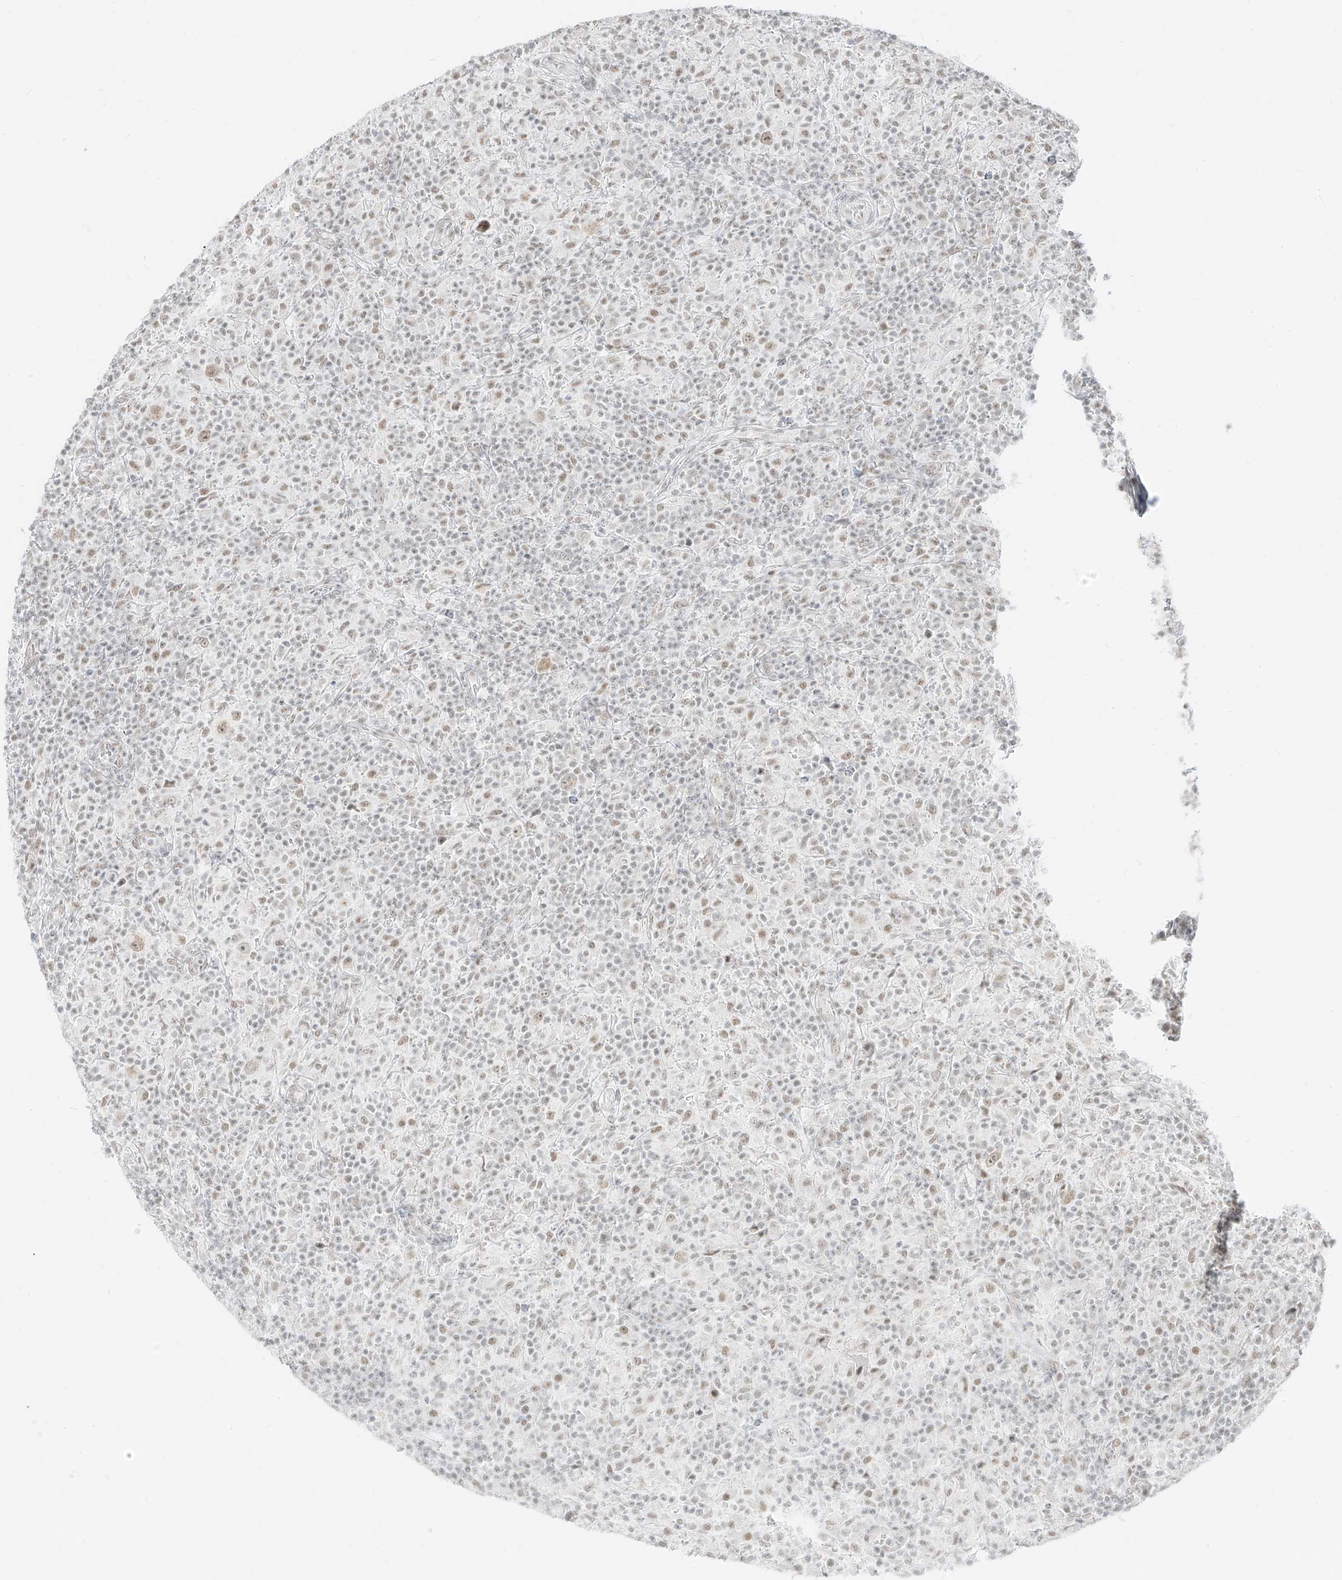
{"staining": {"intensity": "weak", "quantity": ">75%", "location": "nuclear"}, "tissue": "lymphoma", "cell_type": "Tumor cells", "image_type": "cancer", "snomed": [{"axis": "morphology", "description": "Hodgkin's disease, NOS"}, {"axis": "topography", "description": "Lymph node"}], "caption": "There is low levels of weak nuclear staining in tumor cells of lymphoma, as demonstrated by immunohistochemical staining (brown color).", "gene": "SUPT5H", "patient": {"sex": "male", "age": 70}}